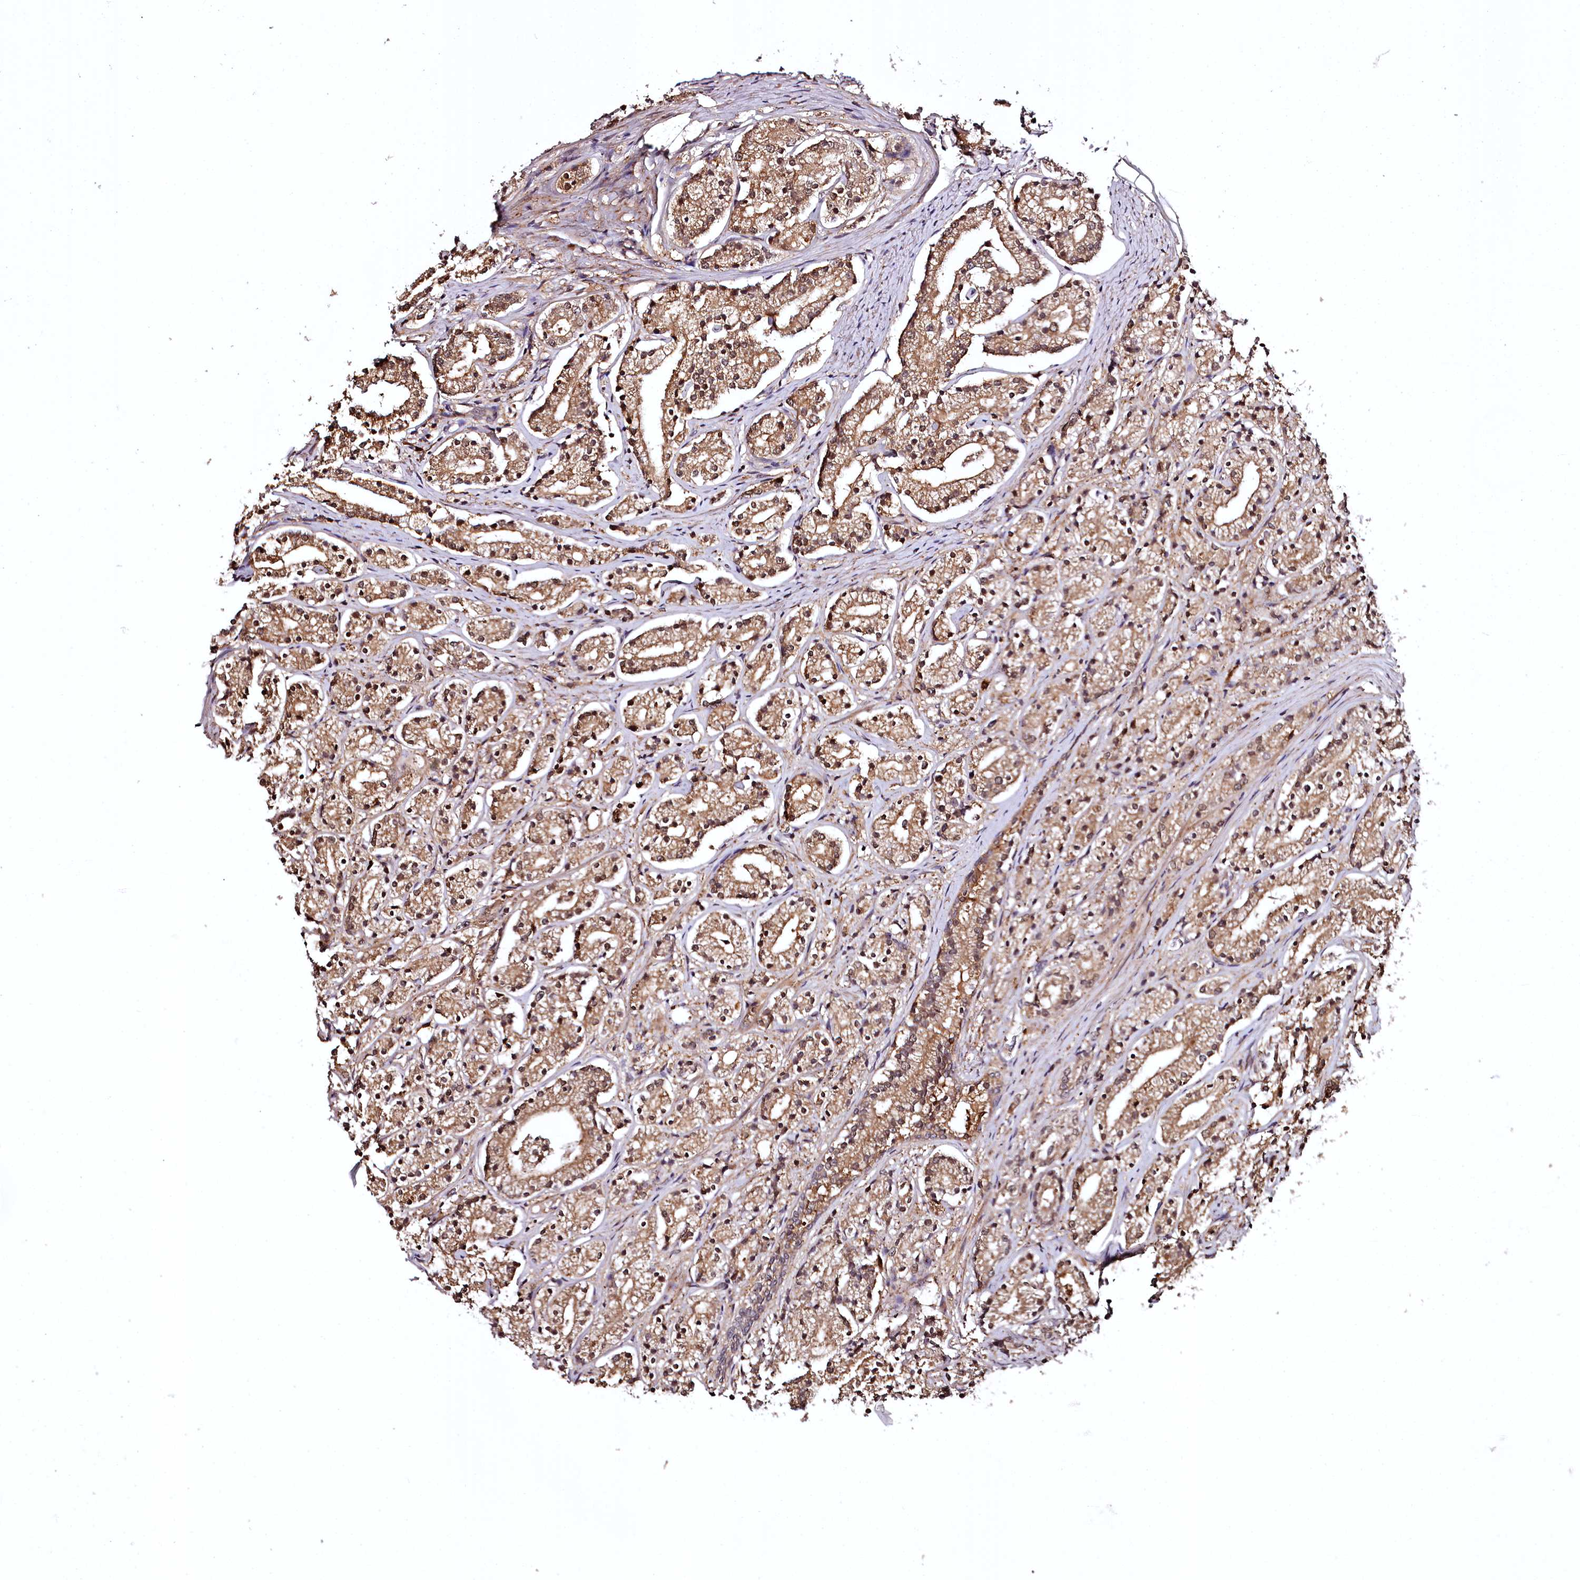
{"staining": {"intensity": "moderate", "quantity": ">75%", "location": "cytoplasmic/membranous,nuclear"}, "tissue": "prostate cancer", "cell_type": "Tumor cells", "image_type": "cancer", "snomed": [{"axis": "morphology", "description": "Adenocarcinoma, High grade"}, {"axis": "topography", "description": "Prostate"}], "caption": "A brown stain shows moderate cytoplasmic/membranous and nuclear staining of a protein in prostate cancer (adenocarcinoma (high-grade)) tumor cells. The protein is stained brown, and the nuclei are stained in blue (DAB (3,3'-diaminobenzidine) IHC with brightfield microscopy, high magnification).", "gene": "TTC12", "patient": {"sex": "male", "age": 69}}